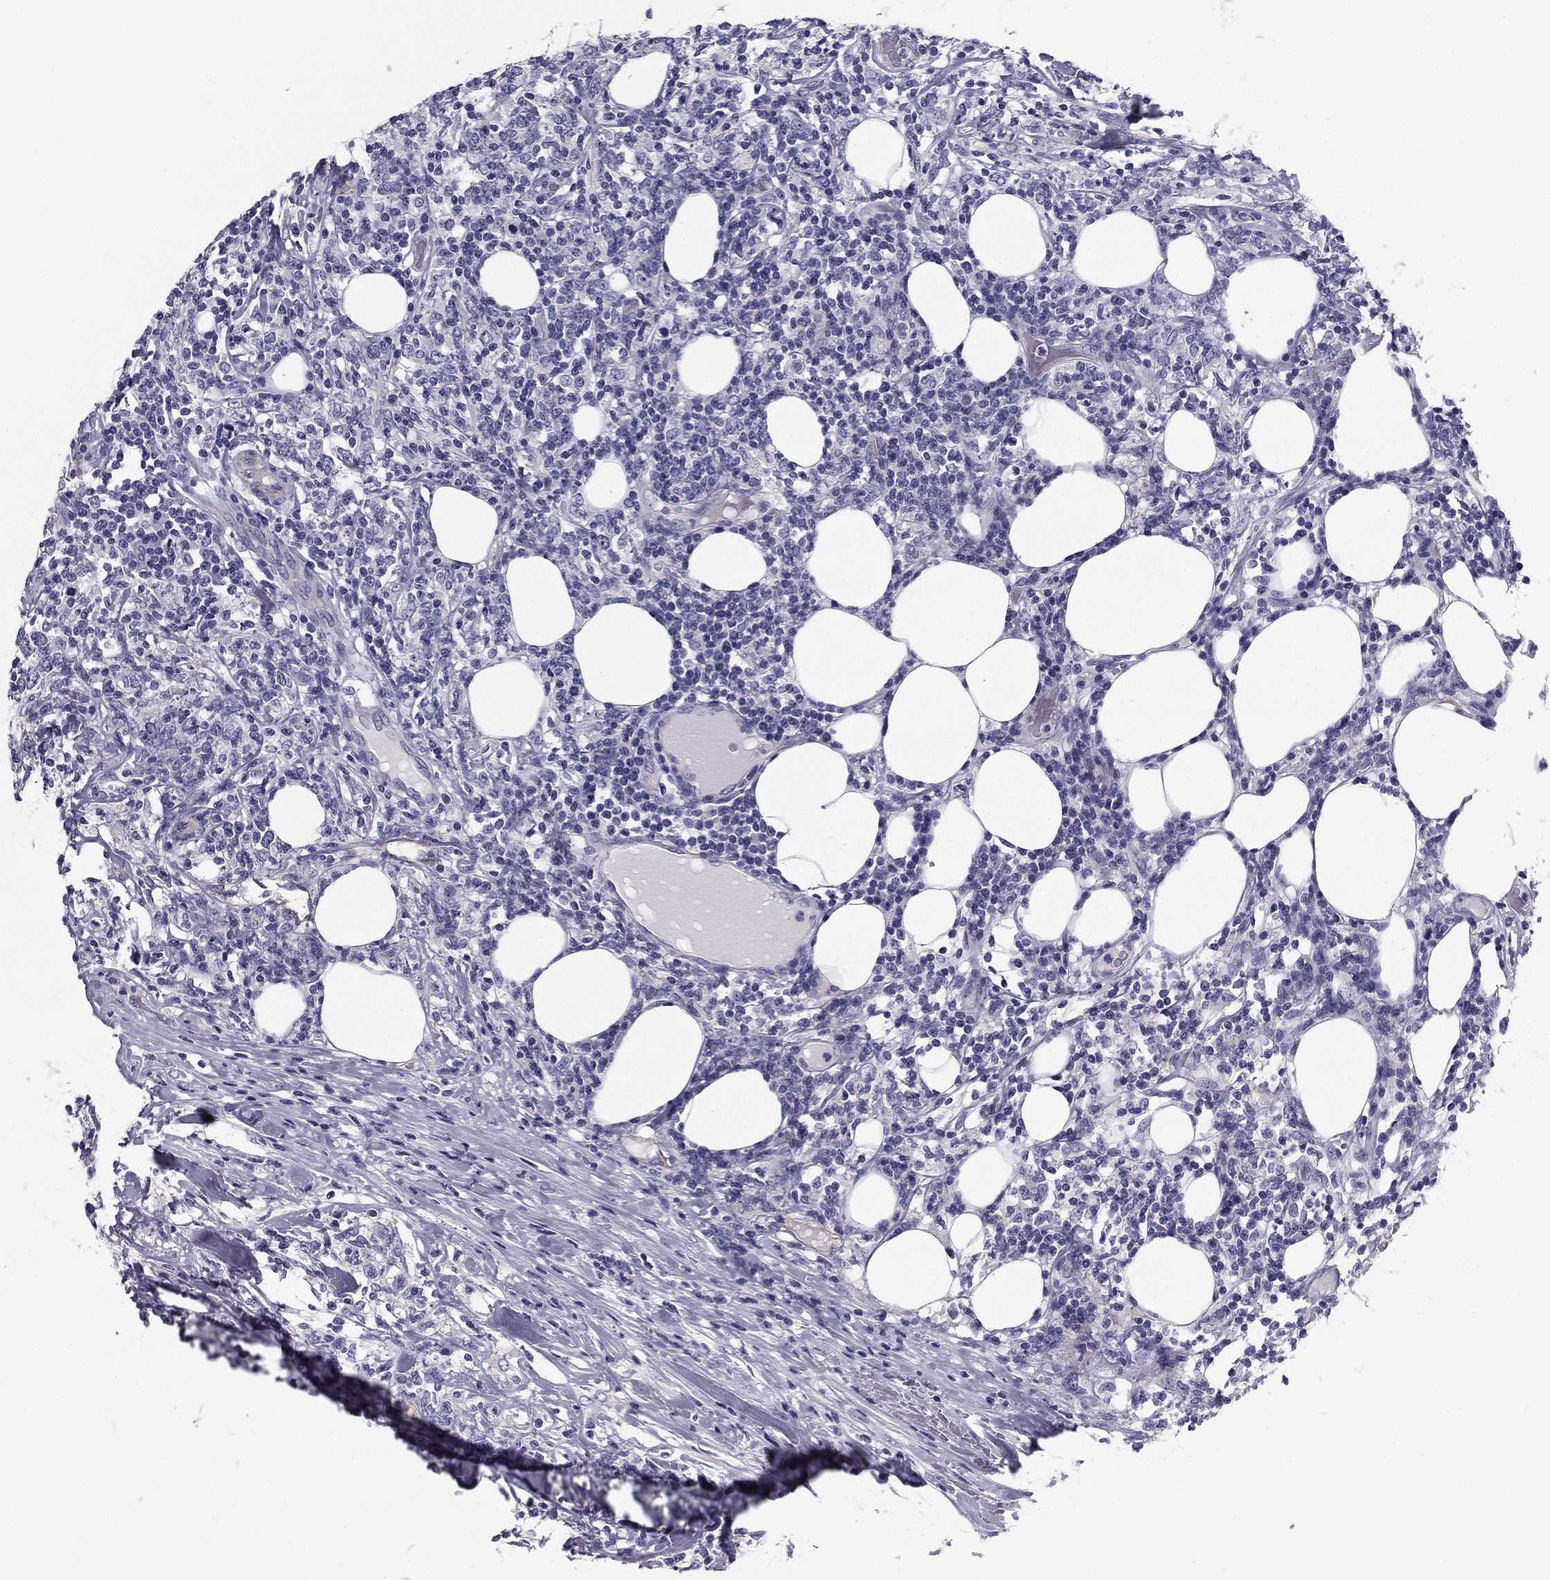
{"staining": {"intensity": "negative", "quantity": "none", "location": "none"}, "tissue": "lymphoma", "cell_type": "Tumor cells", "image_type": "cancer", "snomed": [{"axis": "morphology", "description": "Malignant lymphoma, non-Hodgkin's type, High grade"}, {"axis": "topography", "description": "Lymph node"}], "caption": "Lymphoma was stained to show a protein in brown. There is no significant positivity in tumor cells.", "gene": "FLNC", "patient": {"sex": "female", "age": 84}}